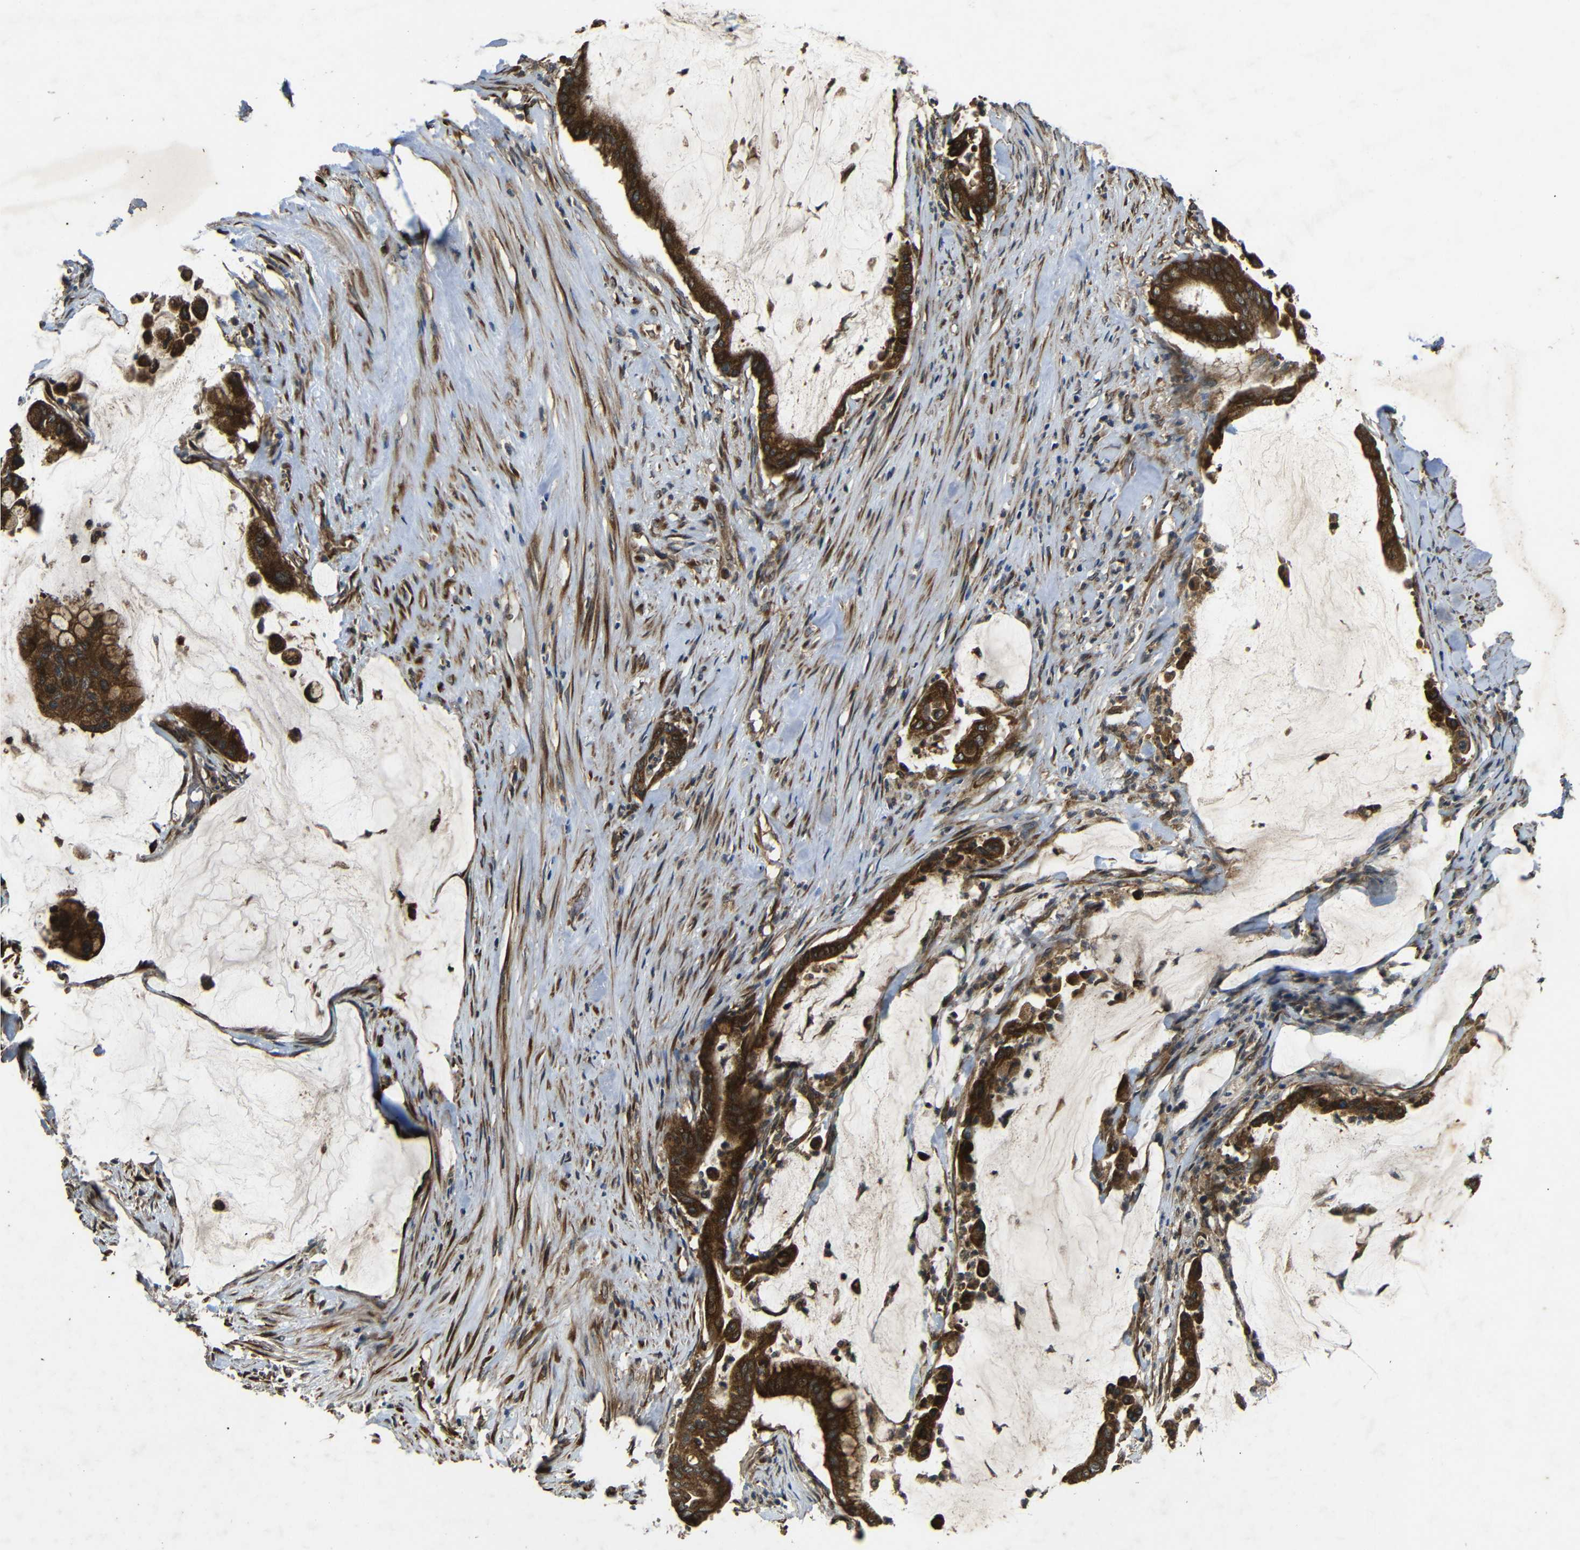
{"staining": {"intensity": "strong", "quantity": ">75%", "location": "cytoplasmic/membranous"}, "tissue": "pancreatic cancer", "cell_type": "Tumor cells", "image_type": "cancer", "snomed": [{"axis": "morphology", "description": "Adenocarcinoma, NOS"}, {"axis": "topography", "description": "Pancreas"}], "caption": "Brown immunohistochemical staining in pancreatic adenocarcinoma demonstrates strong cytoplasmic/membranous staining in about >75% of tumor cells.", "gene": "TRPC1", "patient": {"sex": "male", "age": 41}}